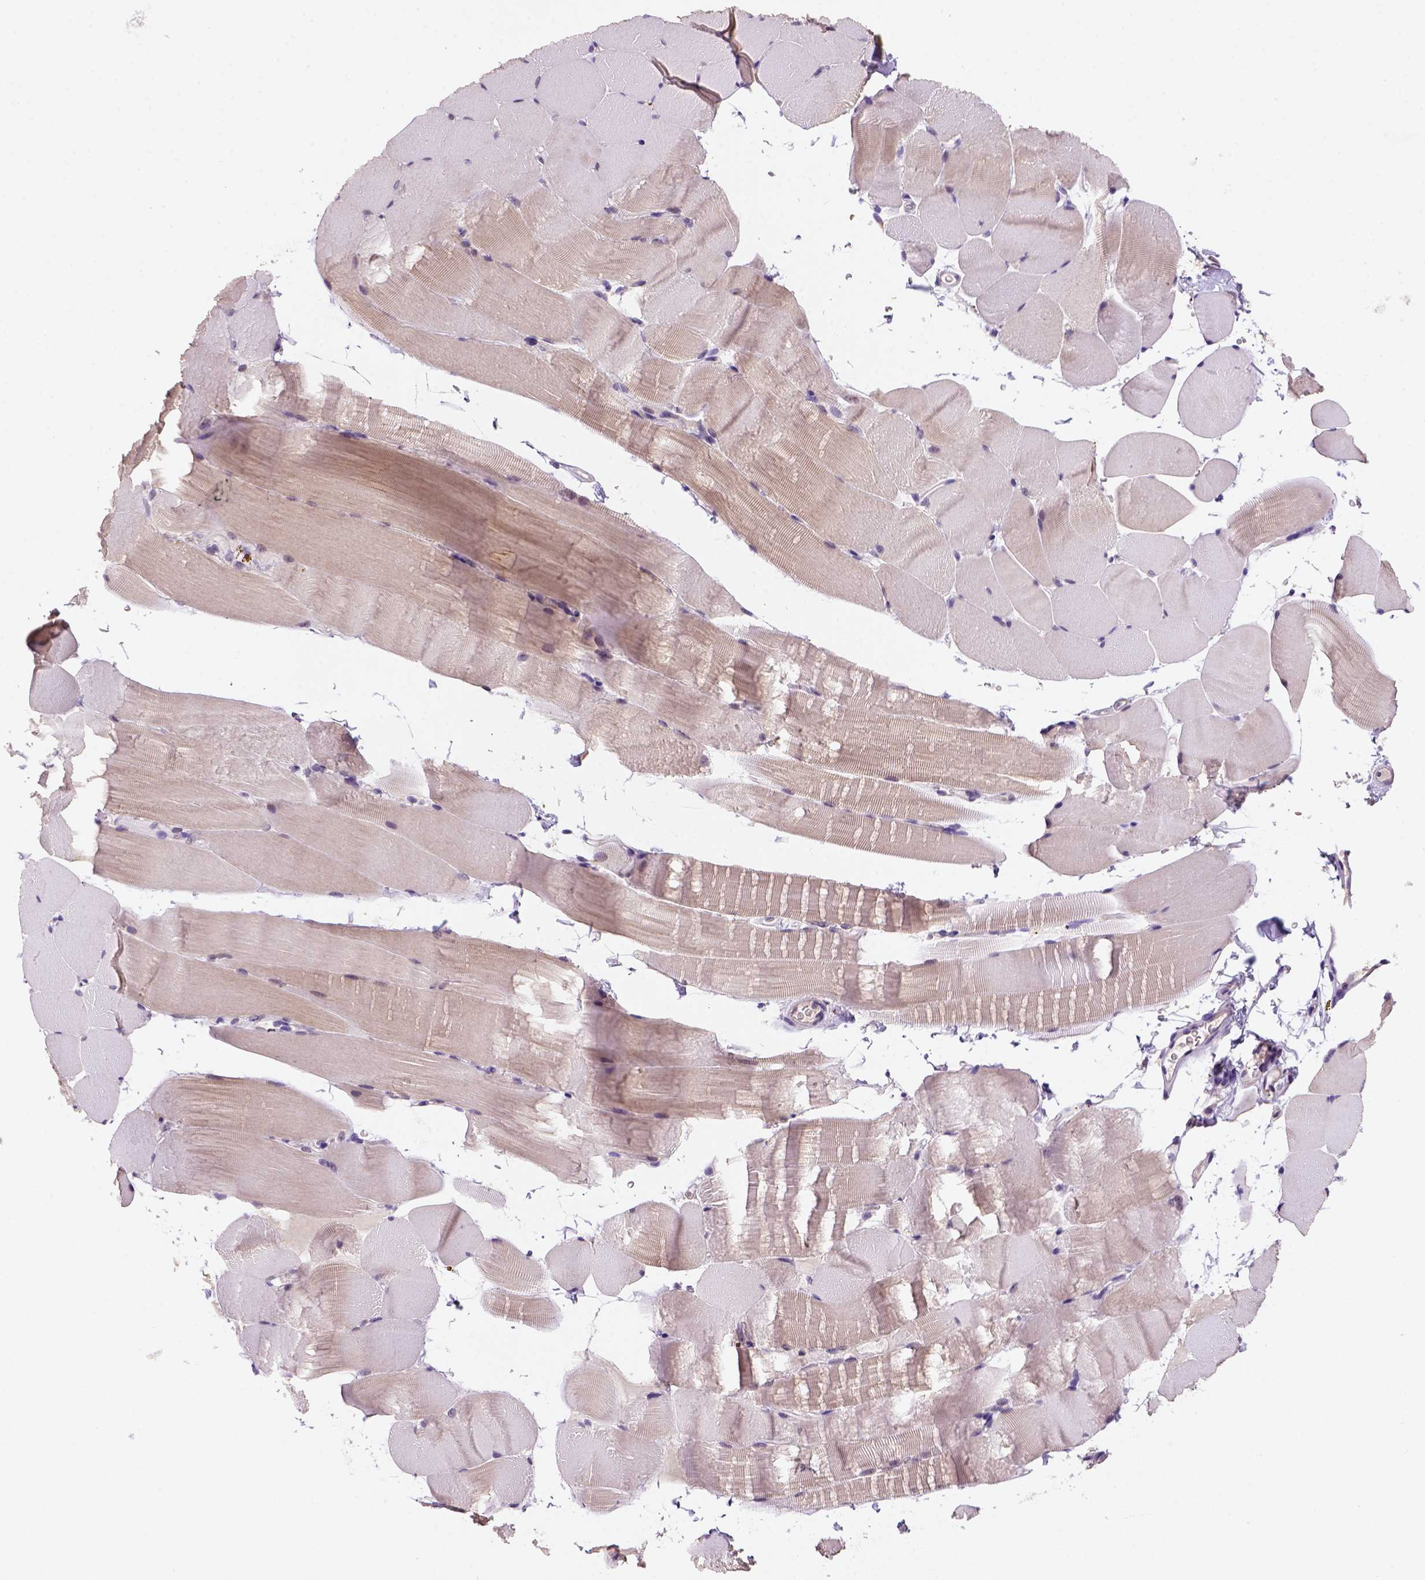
{"staining": {"intensity": "weak", "quantity": "25%-75%", "location": "cytoplasmic/membranous,nuclear"}, "tissue": "skeletal muscle", "cell_type": "Myocytes", "image_type": "normal", "snomed": [{"axis": "morphology", "description": "Normal tissue, NOS"}, {"axis": "topography", "description": "Skeletal muscle"}], "caption": "An immunohistochemistry (IHC) image of normal tissue is shown. Protein staining in brown shows weak cytoplasmic/membranous,nuclear positivity in skeletal muscle within myocytes.", "gene": "SCML4", "patient": {"sex": "female", "age": 37}}